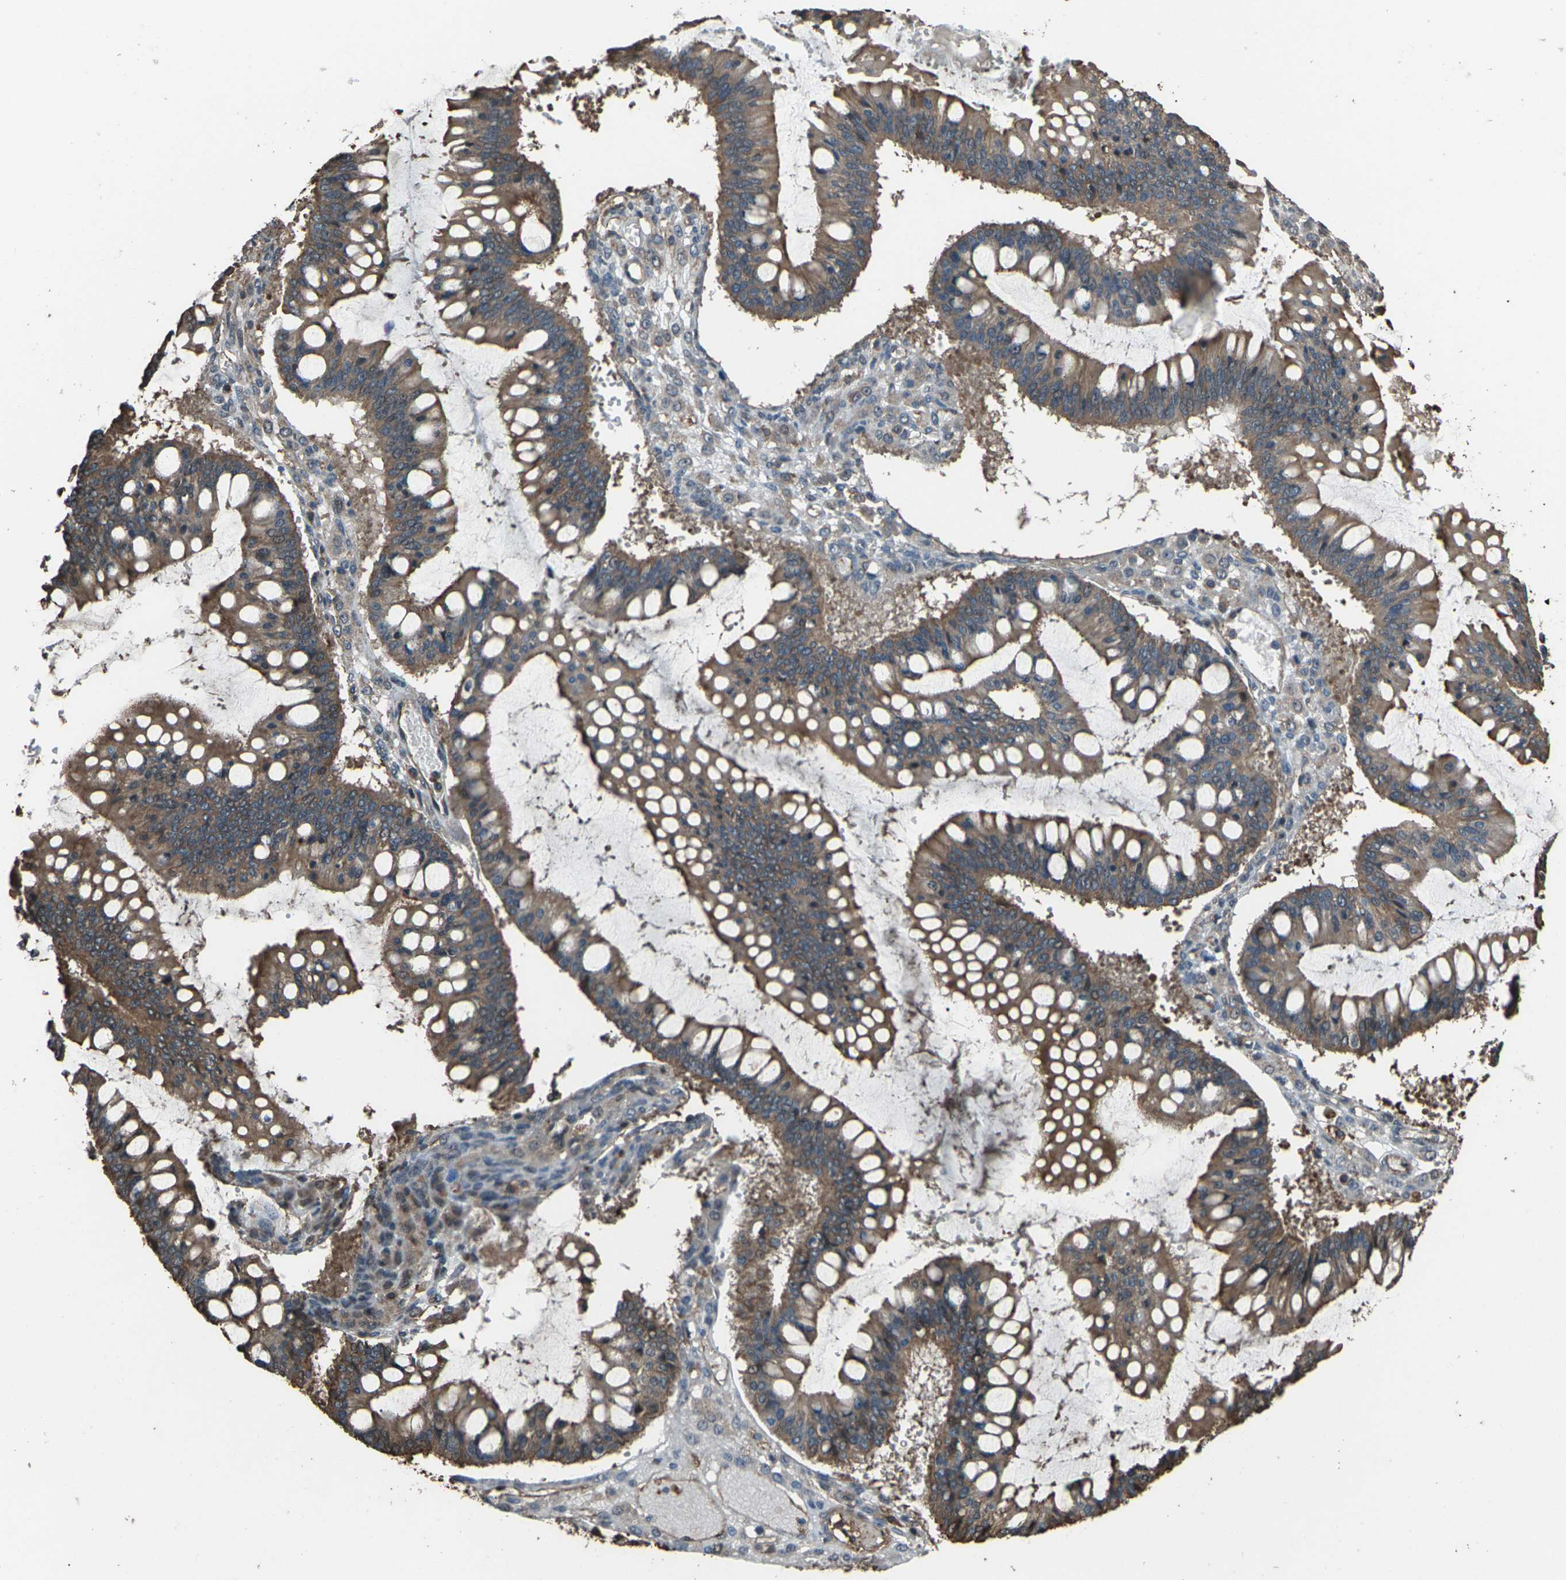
{"staining": {"intensity": "moderate", "quantity": ">75%", "location": "cytoplasmic/membranous"}, "tissue": "ovarian cancer", "cell_type": "Tumor cells", "image_type": "cancer", "snomed": [{"axis": "morphology", "description": "Cystadenocarcinoma, mucinous, NOS"}, {"axis": "topography", "description": "Ovary"}], "caption": "Human mucinous cystadenocarcinoma (ovarian) stained for a protein (brown) reveals moderate cytoplasmic/membranous positive expression in approximately >75% of tumor cells.", "gene": "DHPS", "patient": {"sex": "female", "age": 73}}